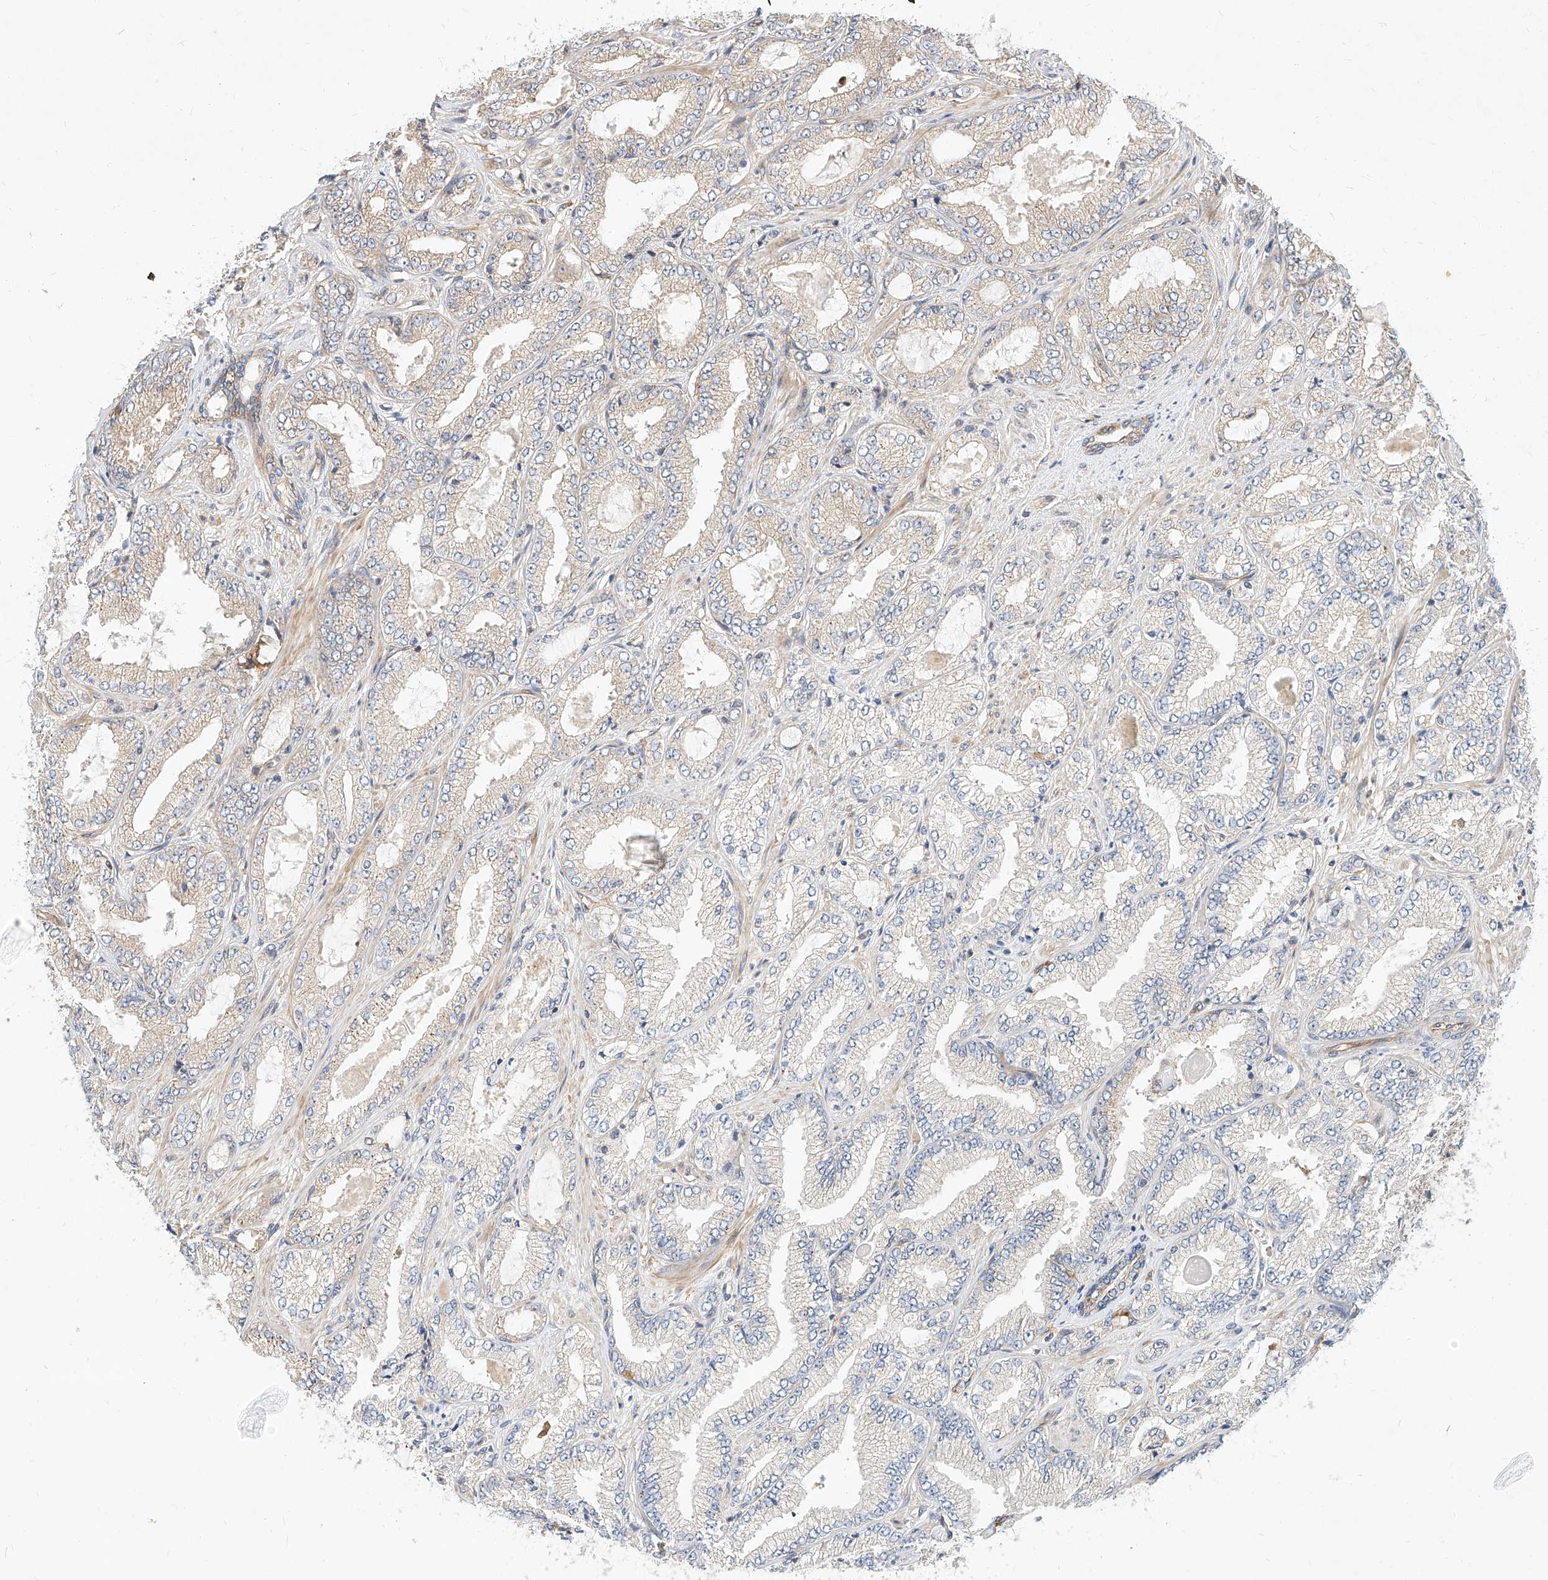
{"staining": {"intensity": "negative", "quantity": "none", "location": "none"}, "tissue": "prostate cancer", "cell_type": "Tumor cells", "image_type": "cancer", "snomed": [{"axis": "morphology", "description": "Adenocarcinoma, High grade"}, {"axis": "topography", "description": "Prostate"}], "caption": "This is an immunohistochemistry histopathology image of human prostate cancer. There is no staining in tumor cells.", "gene": "NFAM1", "patient": {"sex": "male", "age": 71}}